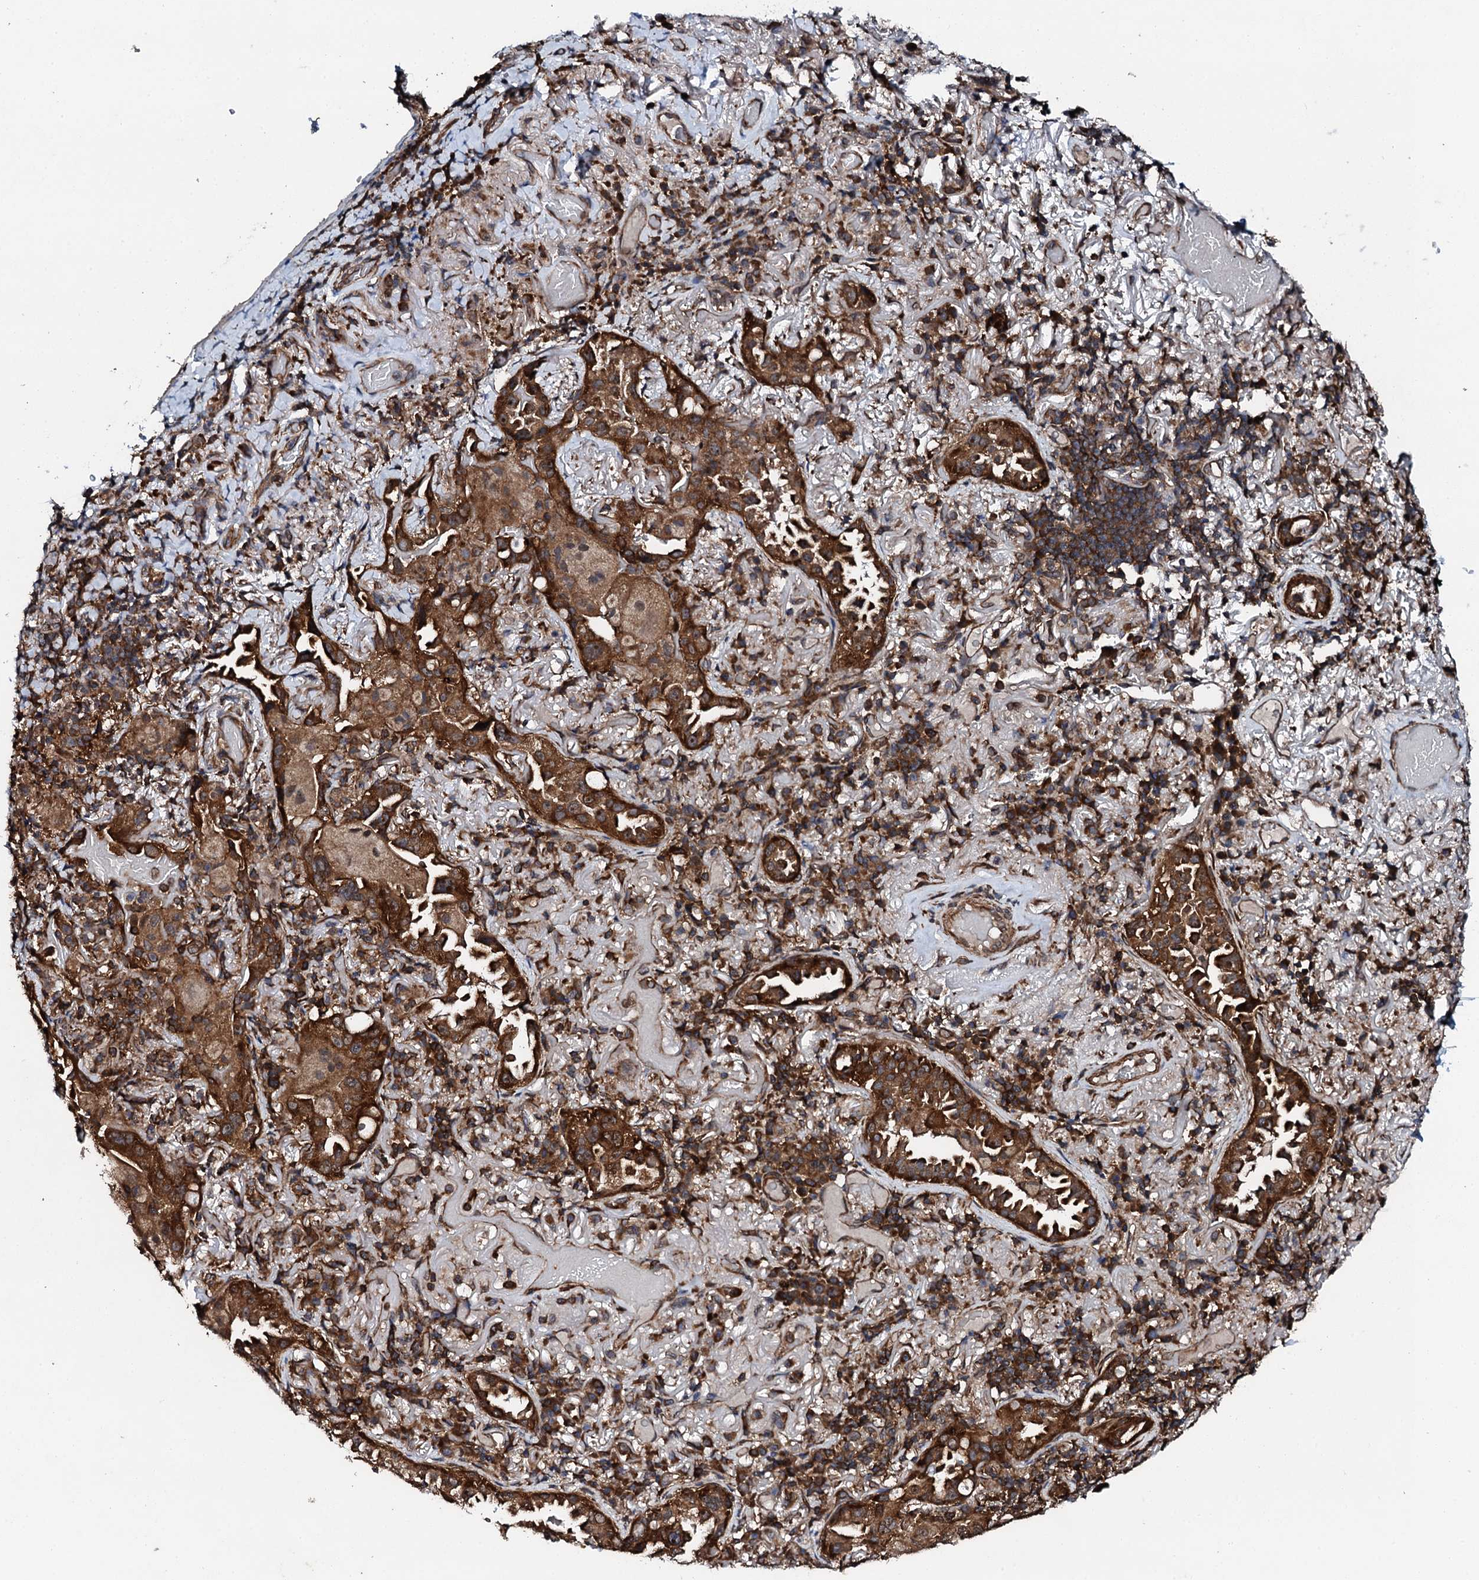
{"staining": {"intensity": "strong", "quantity": ">75%", "location": "cytoplasmic/membranous"}, "tissue": "lung cancer", "cell_type": "Tumor cells", "image_type": "cancer", "snomed": [{"axis": "morphology", "description": "Adenocarcinoma, NOS"}, {"axis": "topography", "description": "Lung"}], "caption": "The photomicrograph reveals a brown stain indicating the presence of a protein in the cytoplasmic/membranous of tumor cells in lung cancer.", "gene": "EDC4", "patient": {"sex": "female", "age": 69}}